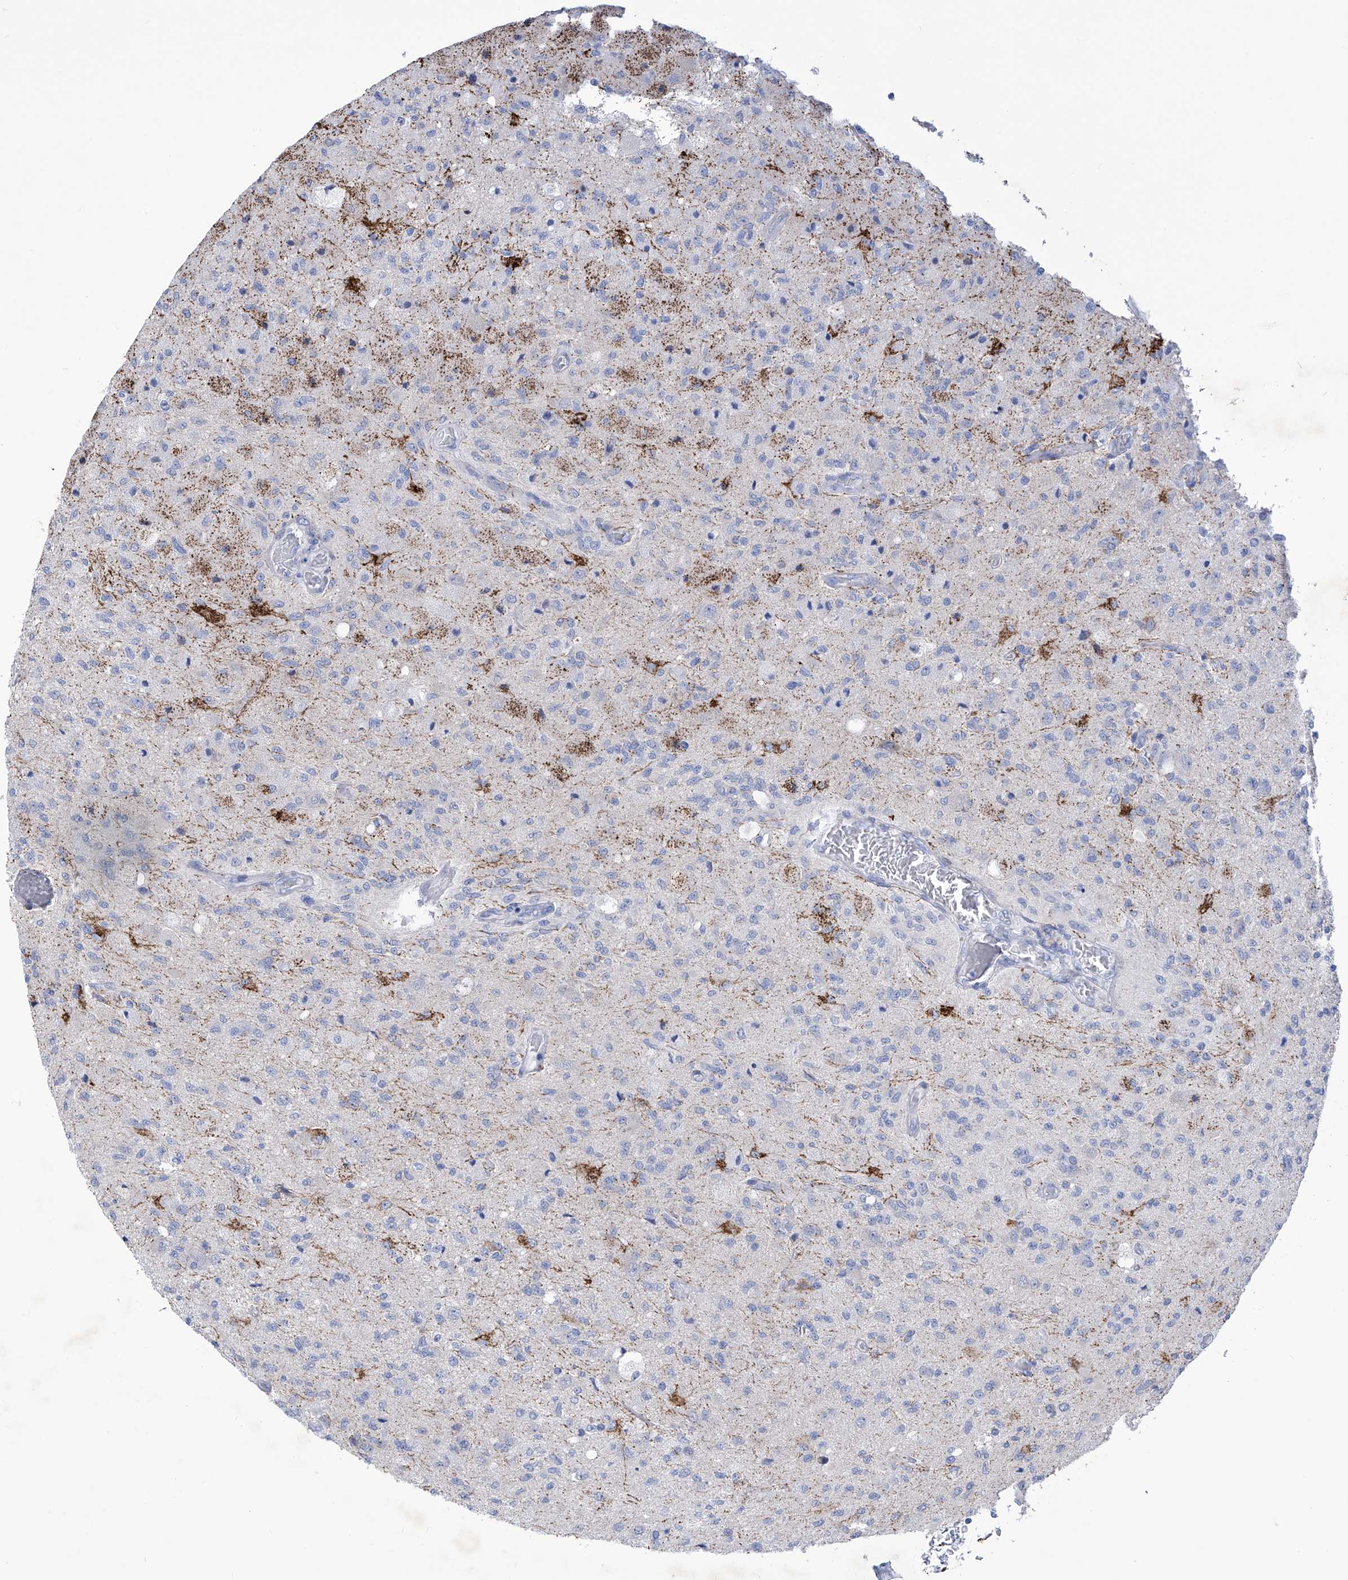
{"staining": {"intensity": "negative", "quantity": "none", "location": "none"}, "tissue": "glioma", "cell_type": "Tumor cells", "image_type": "cancer", "snomed": [{"axis": "morphology", "description": "Normal tissue, NOS"}, {"axis": "morphology", "description": "Glioma, malignant, High grade"}, {"axis": "topography", "description": "Cerebral cortex"}], "caption": "Tumor cells show no significant protein staining in glioma.", "gene": "C1orf87", "patient": {"sex": "male", "age": 77}}